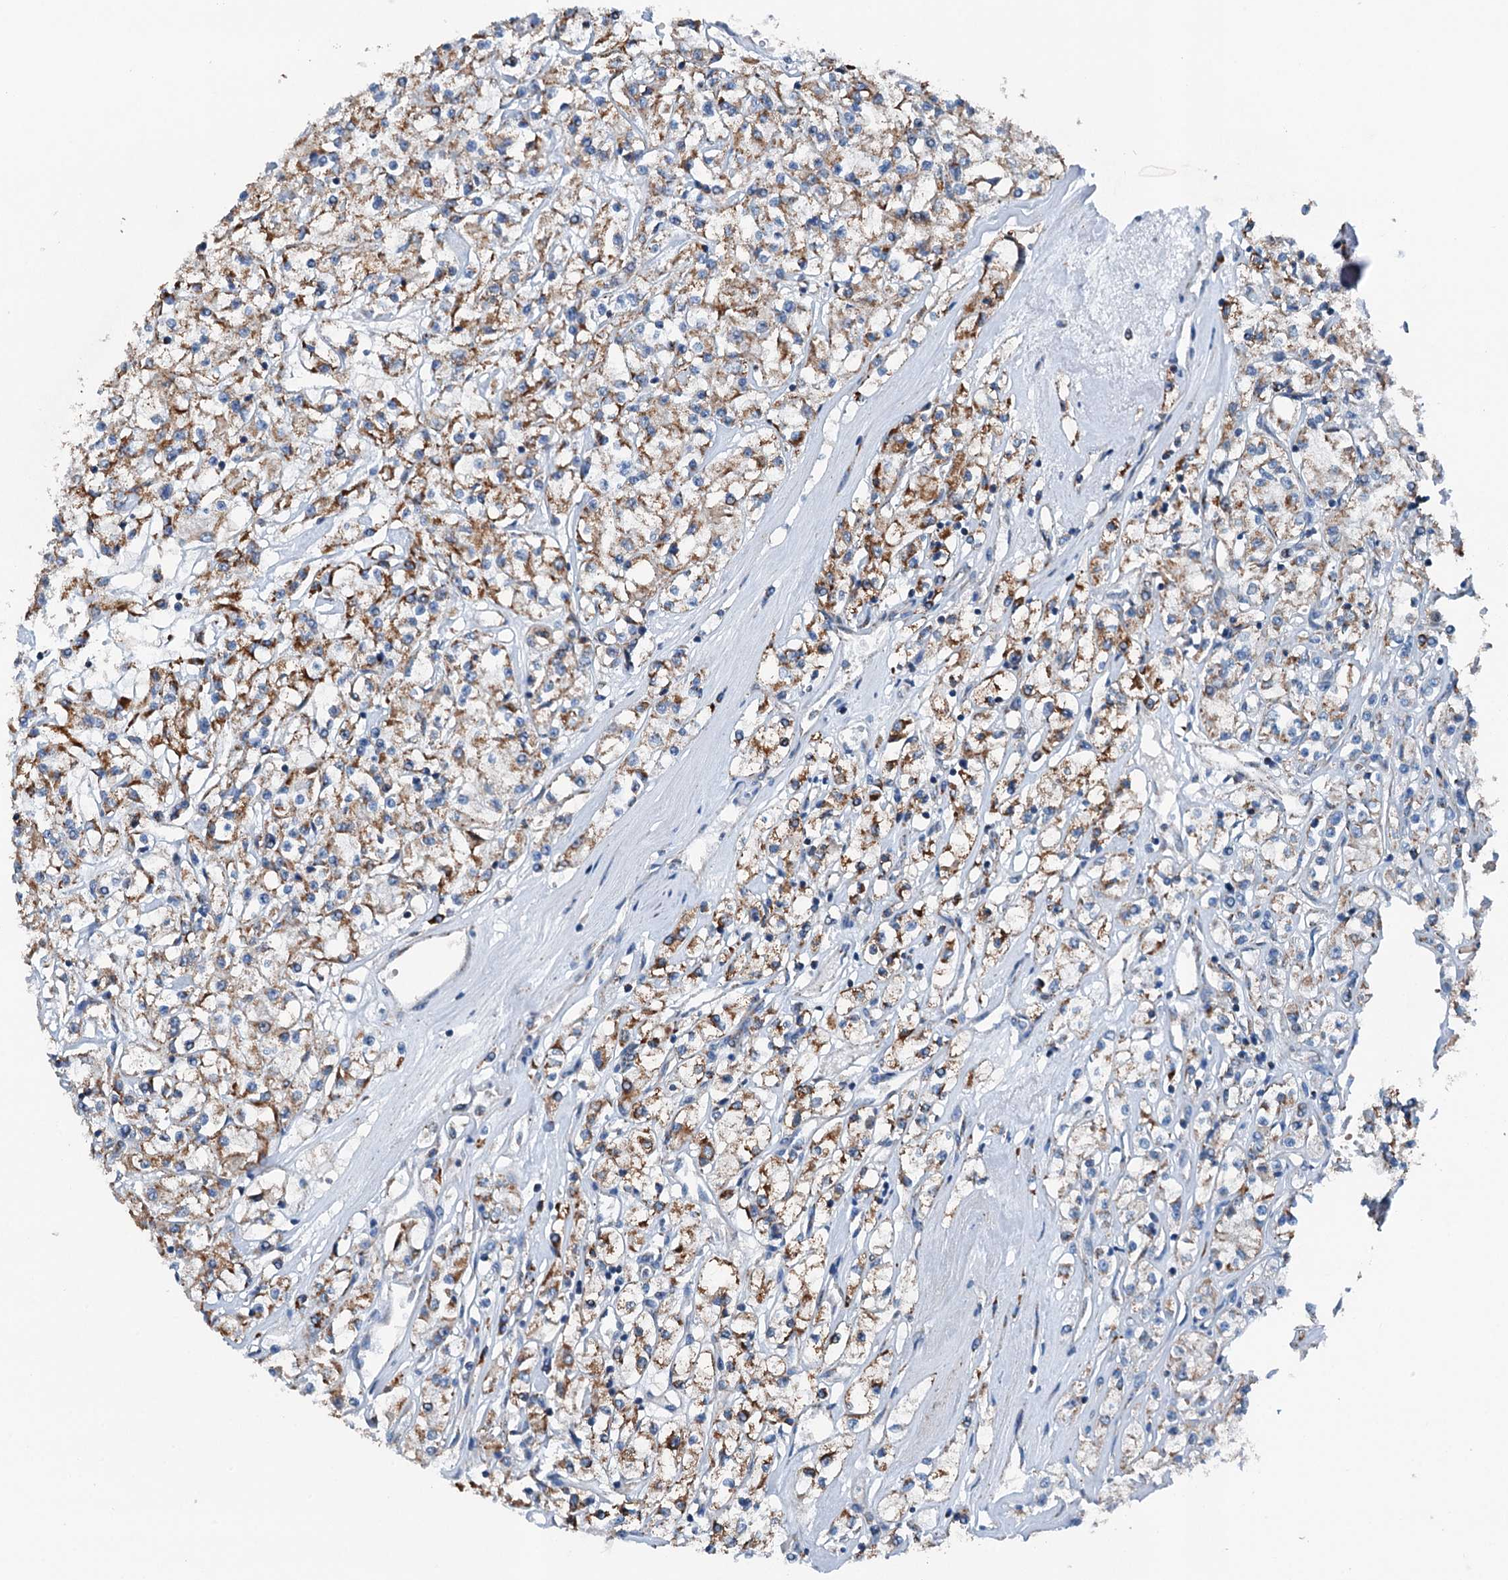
{"staining": {"intensity": "moderate", "quantity": ">75%", "location": "cytoplasmic/membranous"}, "tissue": "renal cancer", "cell_type": "Tumor cells", "image_type": "cancer", "snomed": [{"axis": "morphology", "description": "Adenocarcinoma, NOS"}, {"axis": "topography", "description": "Kidney"}], "caption": "Adenocarcinoma (renal) stained with a protein marker displays moderate staining in tumor cells.", "gene": "TRPT1", "patient": {"sex": "female", "age": 59}}